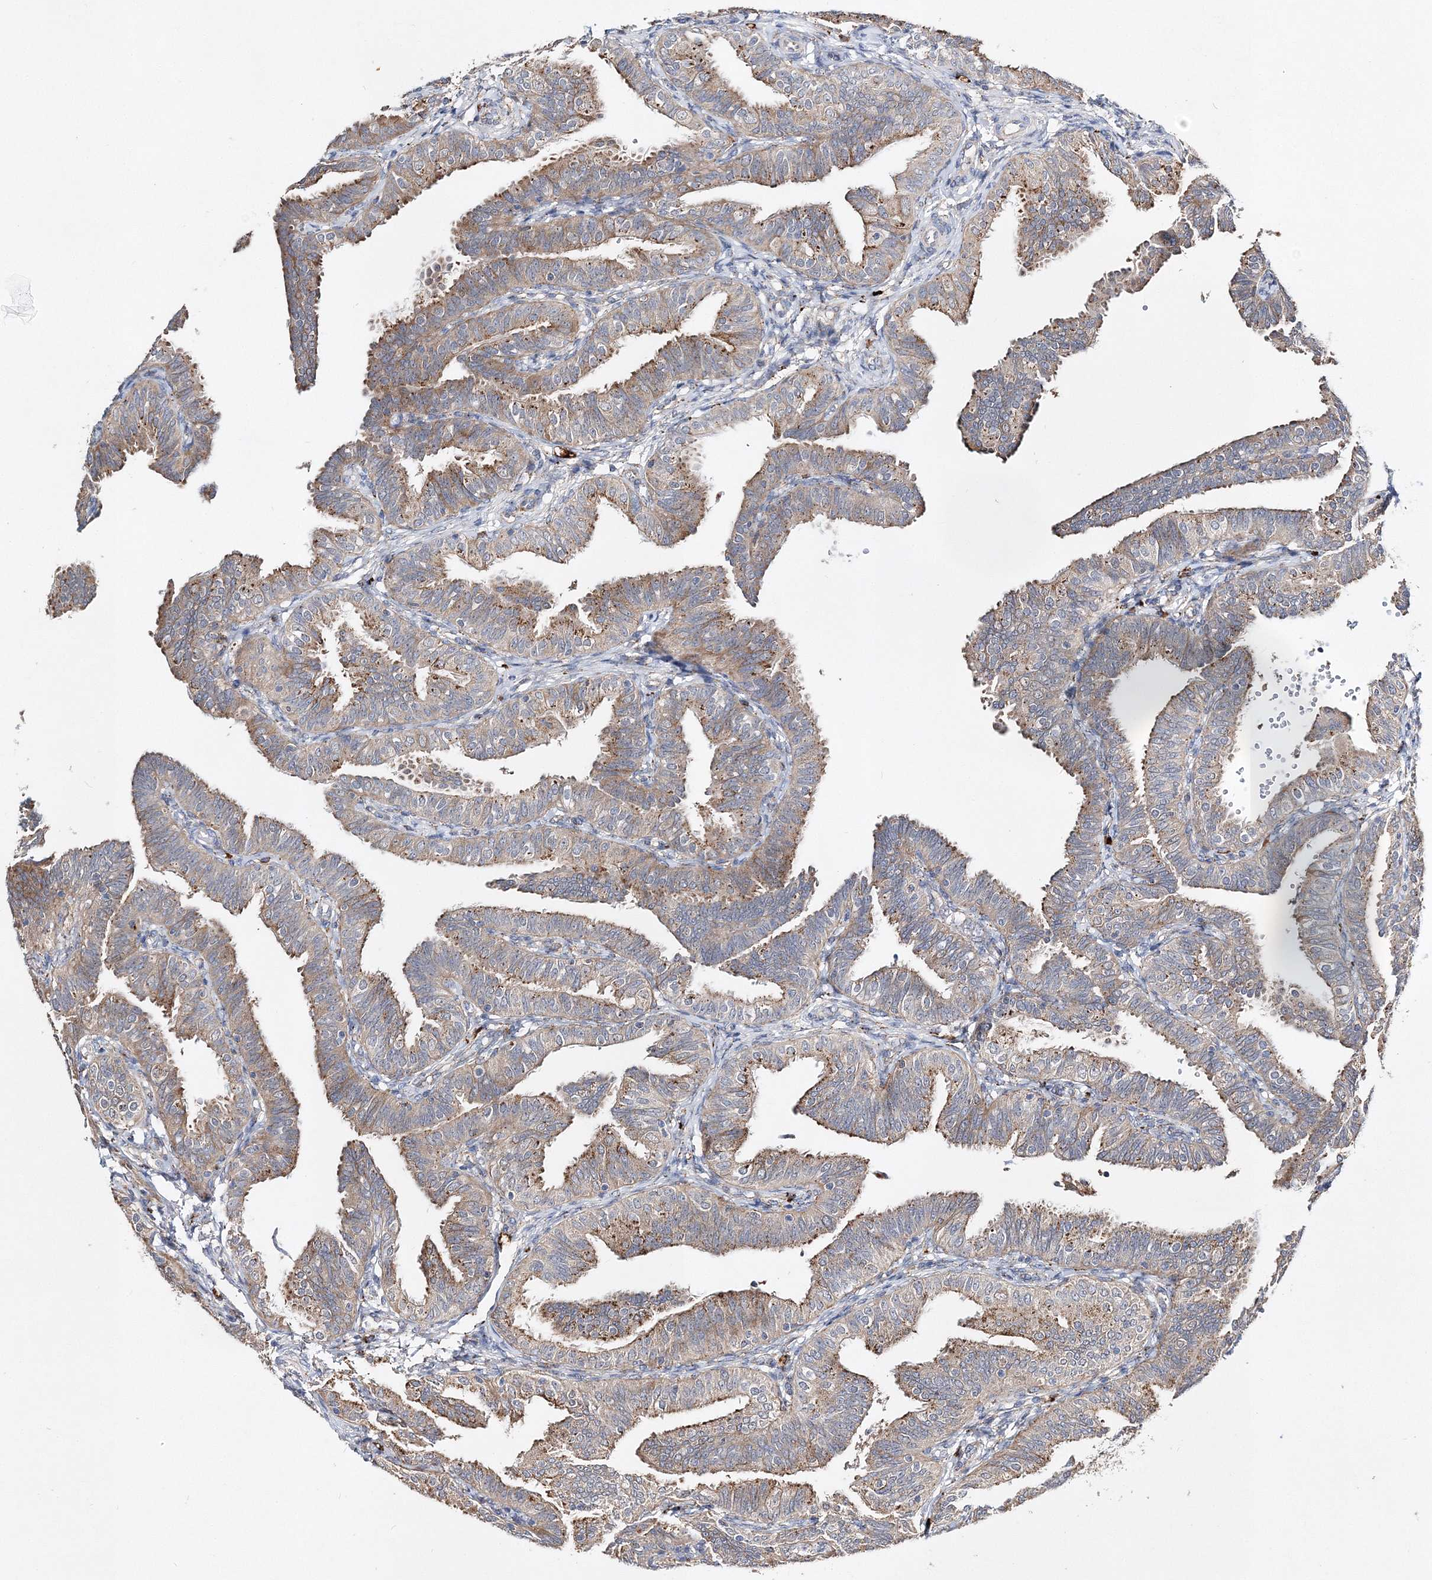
{"staining": {"intensity": "moderate", "quantity": "25%-75%", "location": "cytoplasmic/membranous"}, "tissue": "fallopian tube", "cell_type": "Glandular cells", "image_type": "normal", "snomed": [{"axis": "morphology", "description": "Normal tissue, NOS"}, {"axis": "topography", "description": "Fallopian tube"}], "caption": "This is a micrograph of immunohistochemistry (IHC) staining of normal fallopian tube, which shows moderate staining in the cytoplasmic/membranous of glandular cells.", "gene": "C3orf38", "patient": {"sex": "female", "age": 35}}